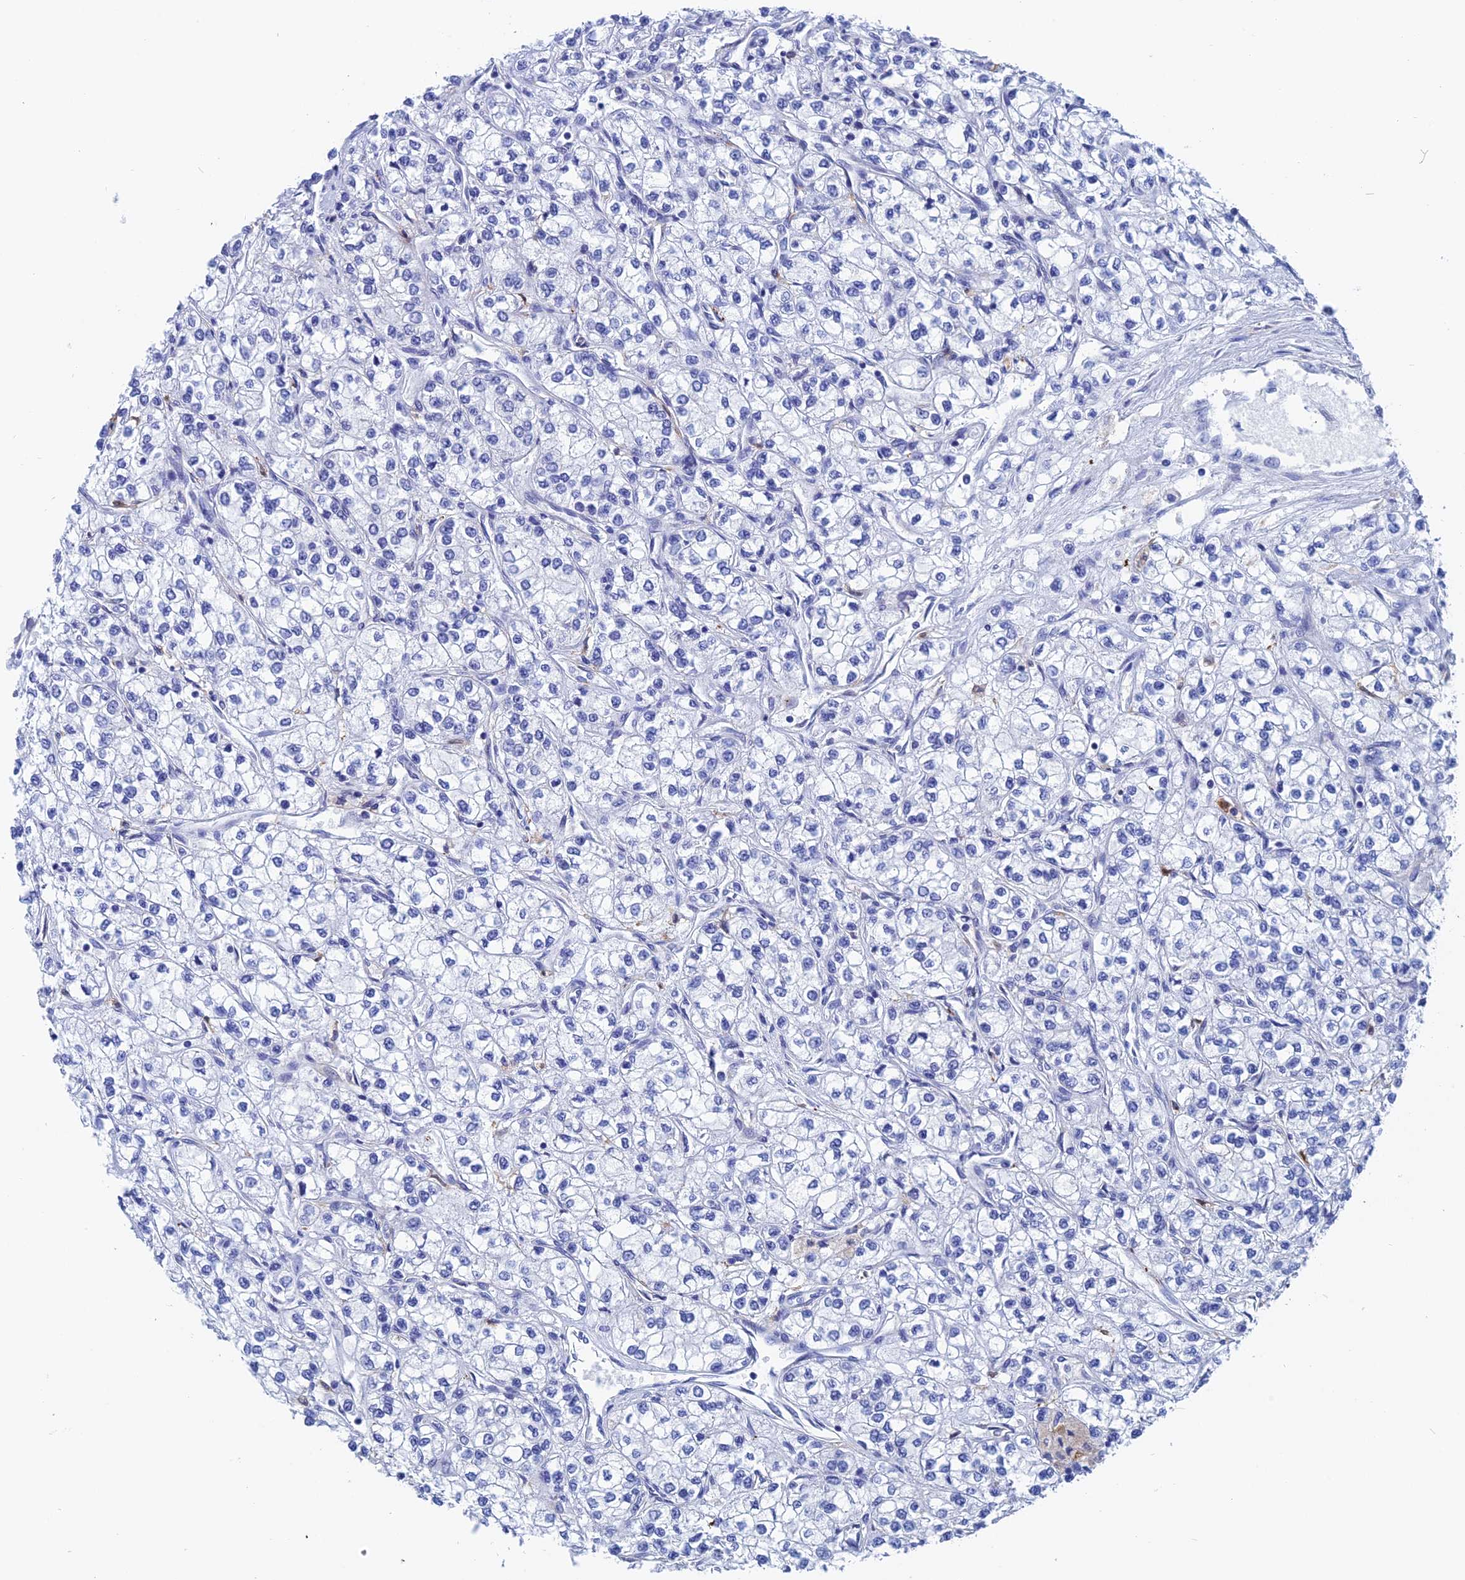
{"staining": {"intensity": "negative", "quantity": "none", "location": "none"}, "tissue": "renal cancer", "cell_type": "Tumor cells", "image_type": "cancer", "snomed": [{"axis": "morphology", "description": "Adenocarcinoma, NOS"}, {"axis": "topography", "description": "Kidney"}], "caption": "This histopathology image is of renal adenocarcinoma stained with immunohistochemistry (IHC) to label a protein in brown with the nuclei are counter-stained blue. There is no positivity in tumor cells.", "gene": "WDR83", "patient": {"sex": "male", "age": 80}}